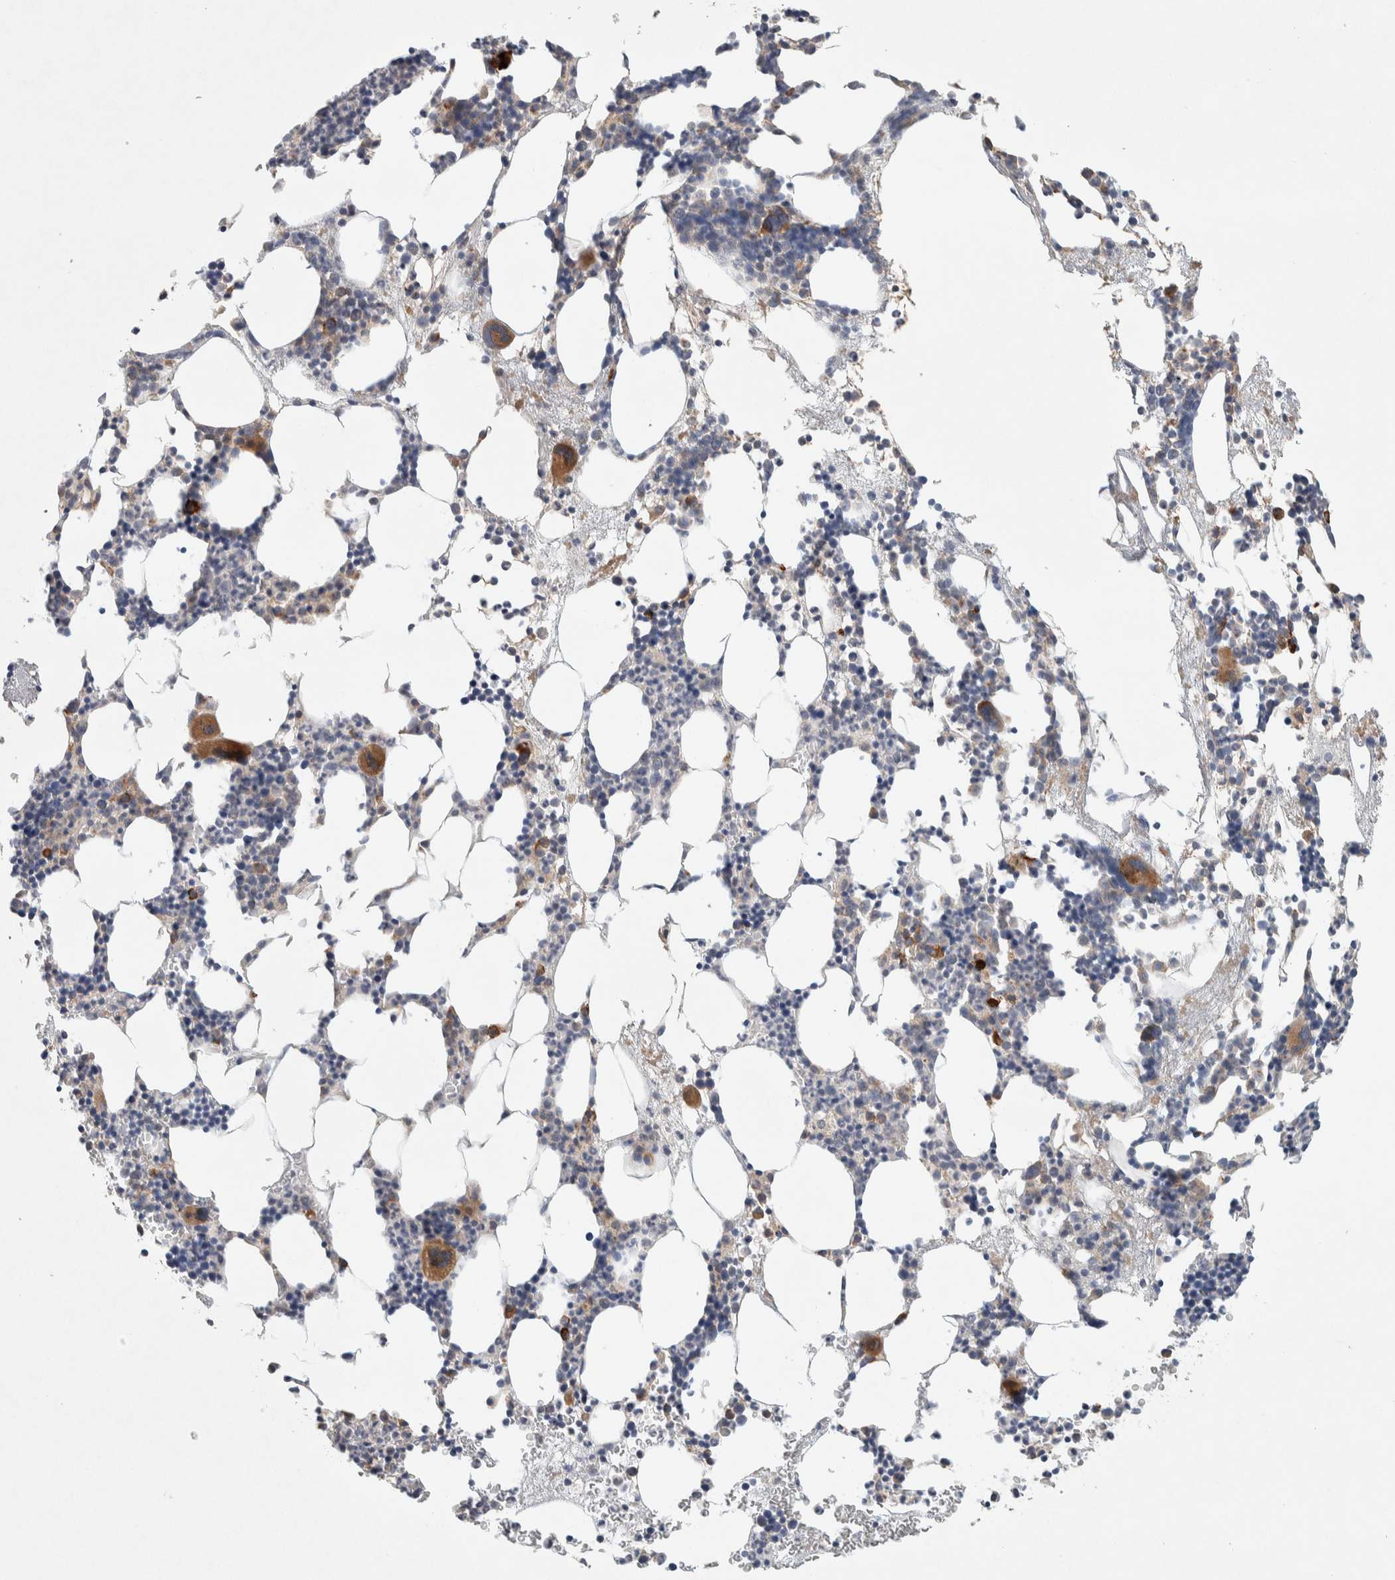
{"staining": {"intensity": "moderate", "quantity": "<25%", "location": "cytoplasmic/membranous"}, "tissue": "bone marrow", "cell_type": "Hematopoietic cells", "image_type": "normal", "snomed": [{"axis": "morphology", "description": "Normal tissue, NOS"}, {"axis": "morphology", "description": "Inflammation, NOS"}, {"axis": "topography", "description": "Bone marrow"}], "caption": "IHC micrograph of benign bone marrow: bone marrow stained using immunohistochemistry shows low levels of moderate protein expression localized specifically in the cytoplasmic/membranous of hematopoietic cells, appearing as a cytoplasmic/membranous brown color.", "gene": "ADCY8", "patient": {"sex": "female", "age": 67}}